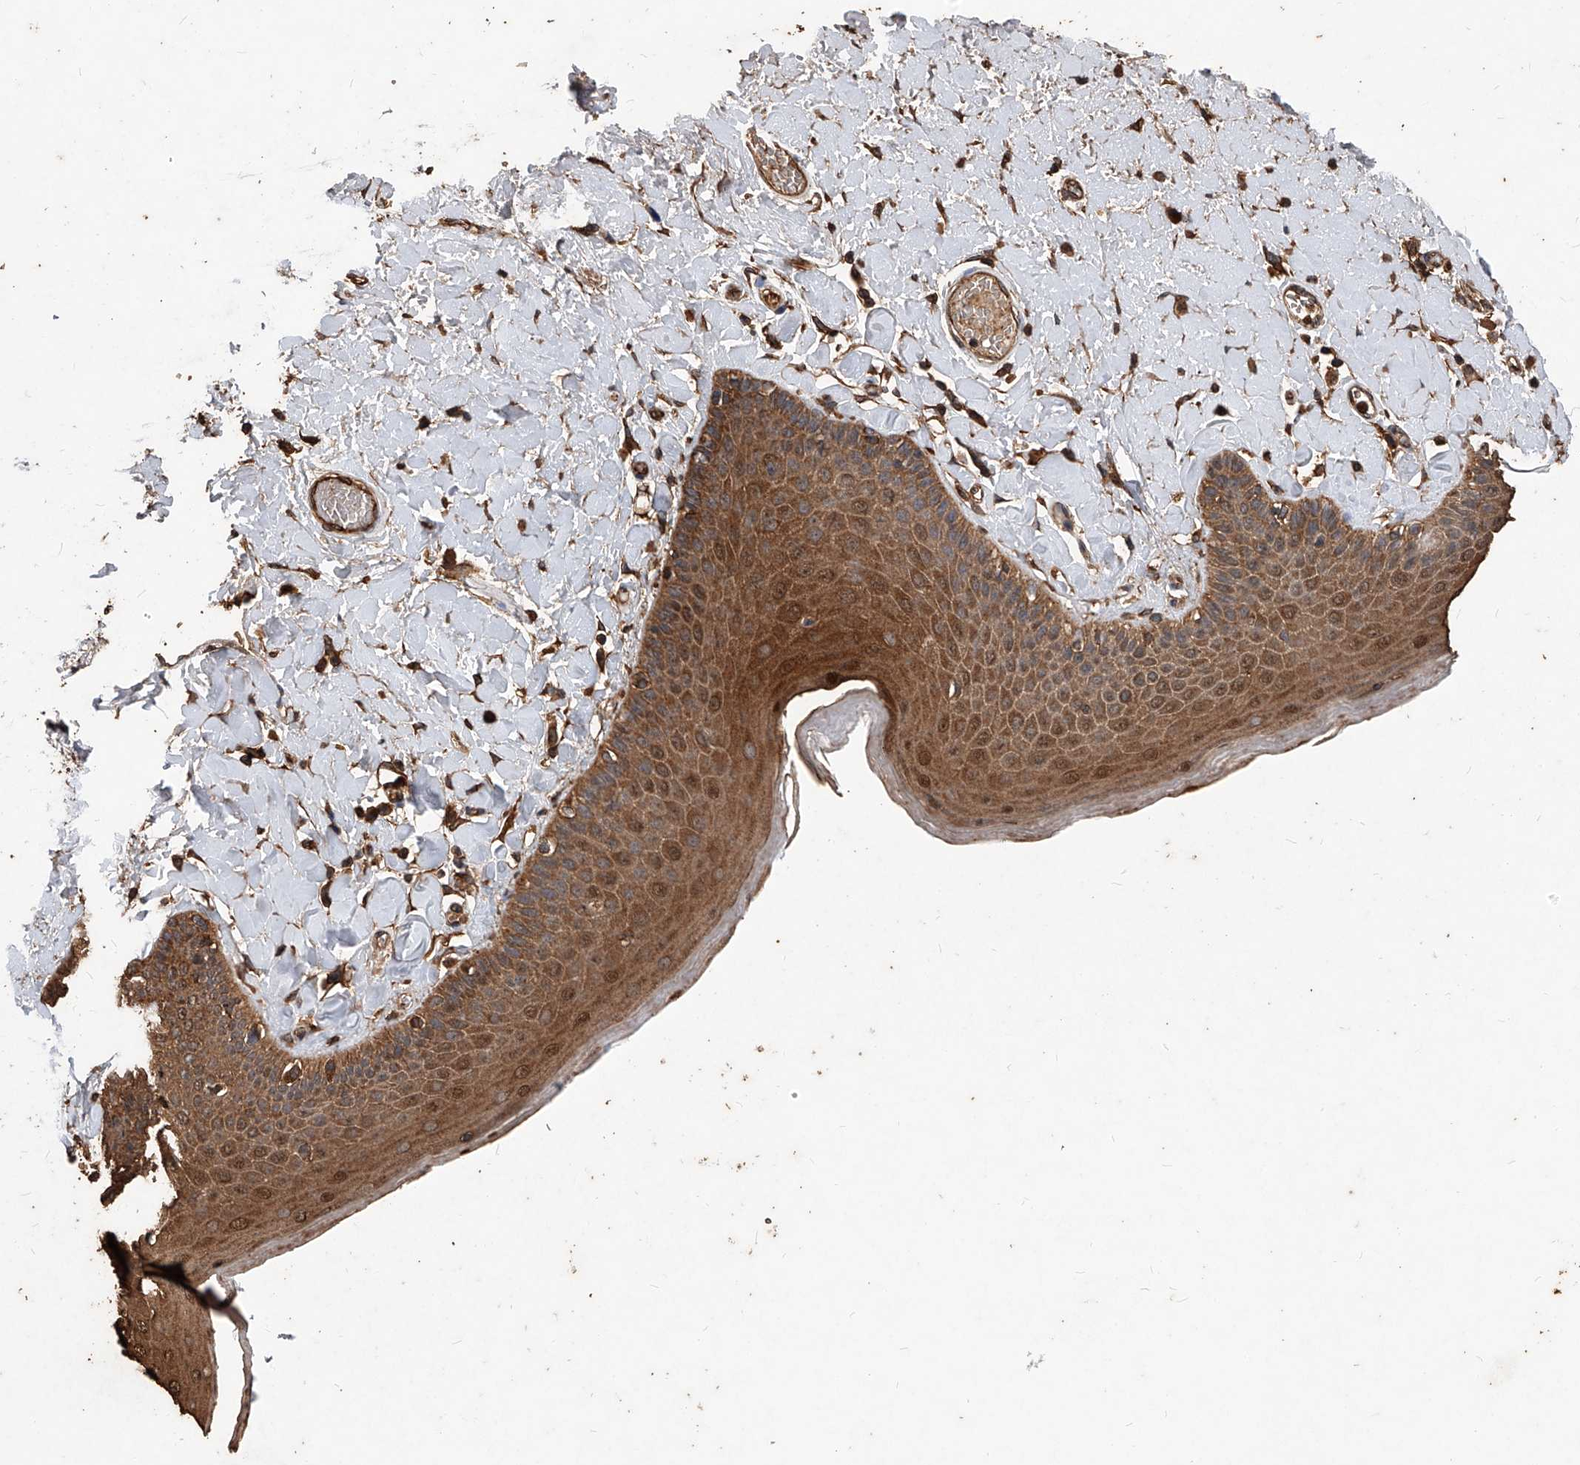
{"staining": {"intensity": "moderate", "quantity": ">75%", "location": "cytoplasmic/membranous,nuclear"}, "tissue": "skin", "cell_type": "Epidermal cells", "image_type": "normal", "snomed": [{"axis": "morphology", "description": "Normal tissue, NOS"}, {"axis": "topography", "description": "Anal"}], "caption": "Skin stained for a protein exhibits moderate cytoplasmic/membranous,nuclear positivity in epidermal cells. (brown staining indicates protein expression, while blue staining denotes nuclei).", "gene": "UCP2", "patient": {"sex": "male", "age": 69}}